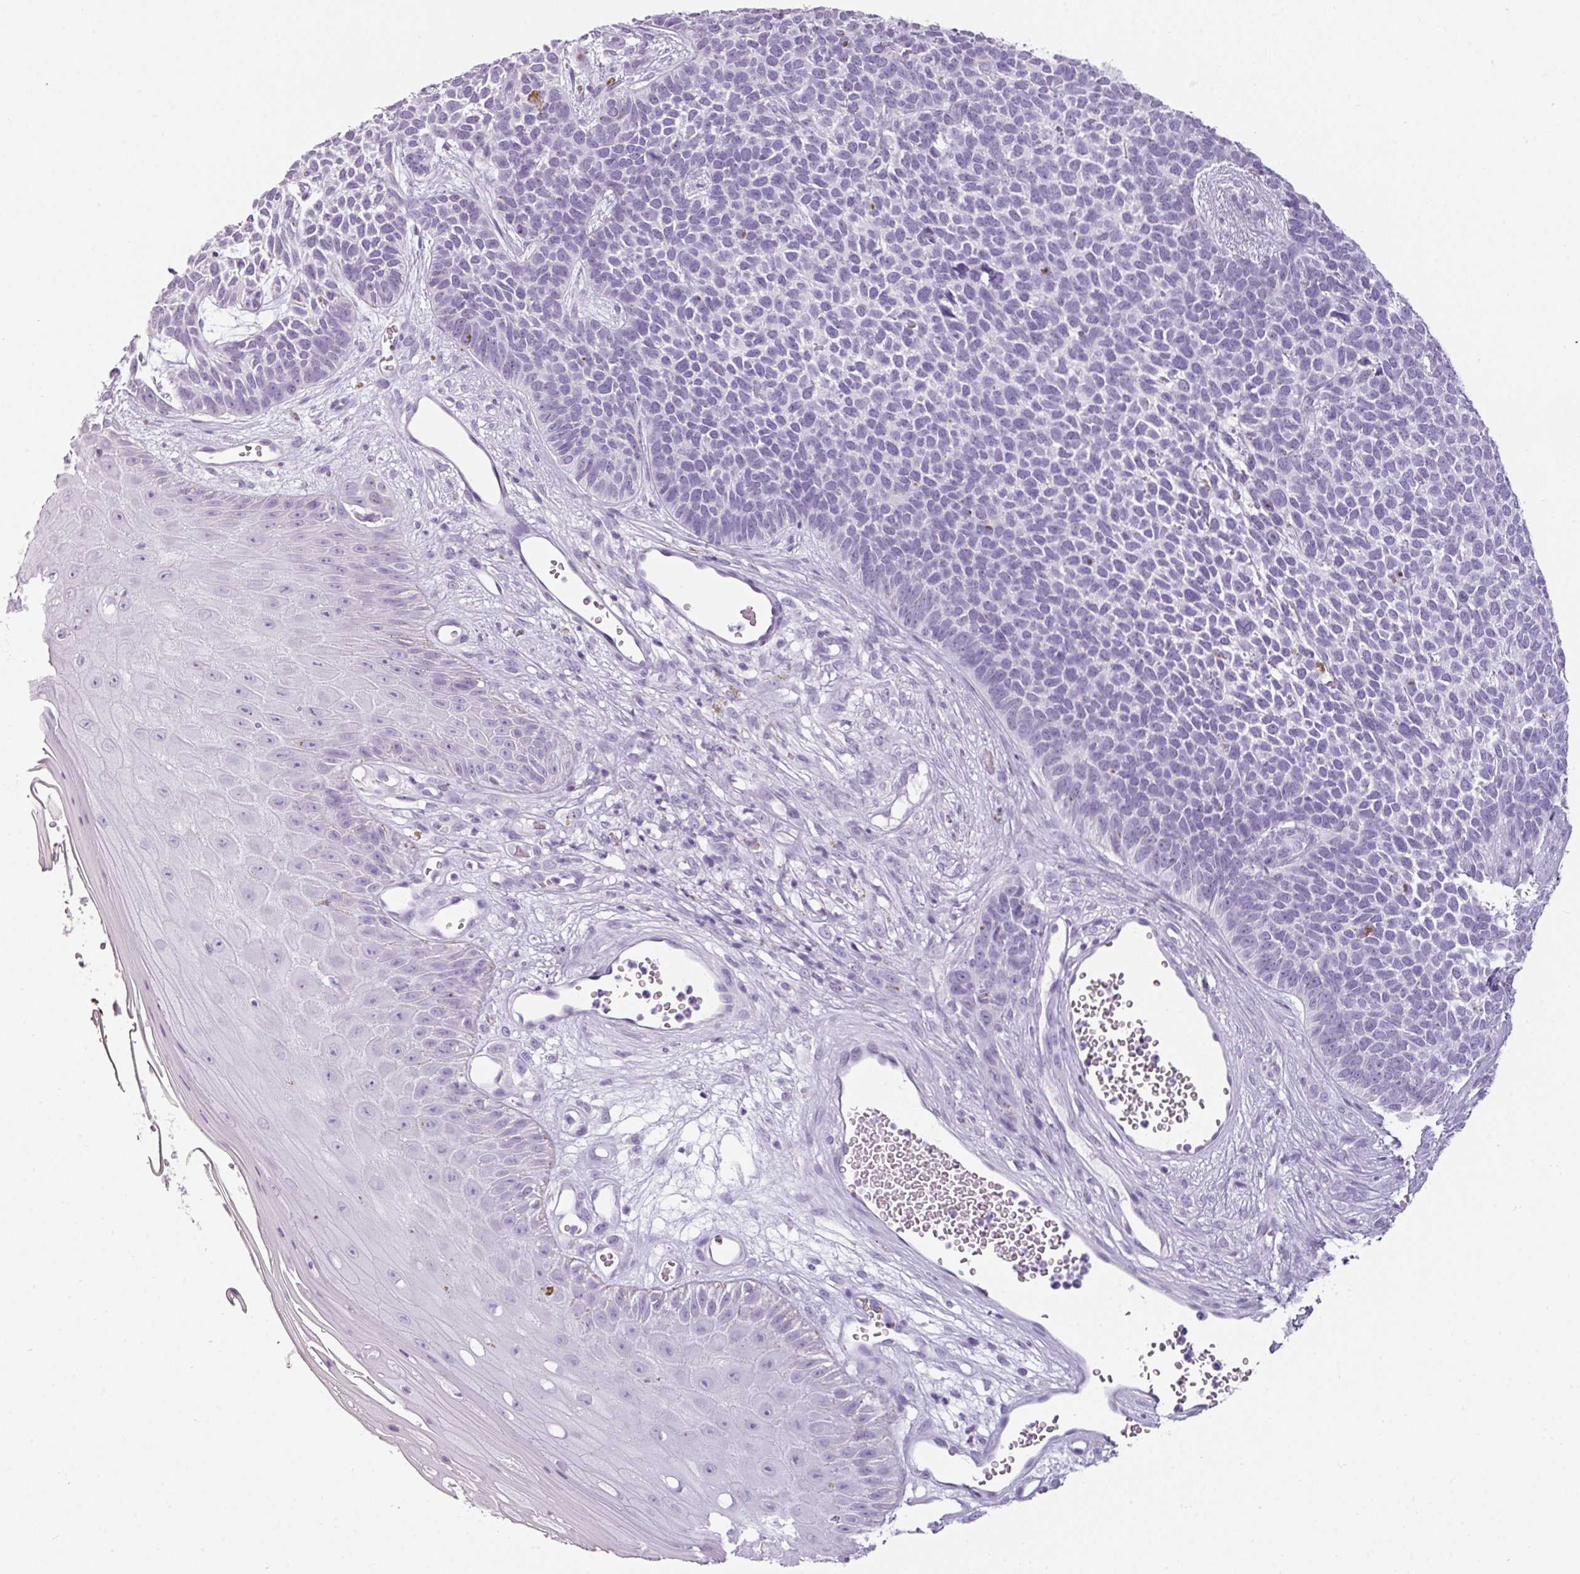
{"staining": {"intensity": "negative", "quantity": "none", "location": "none"}, "tissue": "skin cancer", "cell_type": "Tumor cells", "image_type": "cancer", "snomed": [{"axis": "morphology", "description": "Basal cell carcinoma"}, {"axis": "topography", "description": "Skin"}], "caption": "The micrograph displays no significant expression in tumor cells of skin cancer (basal cell carcinoma).", "gene": "SCT", "patient": {"sex": "female", "age": 84}}